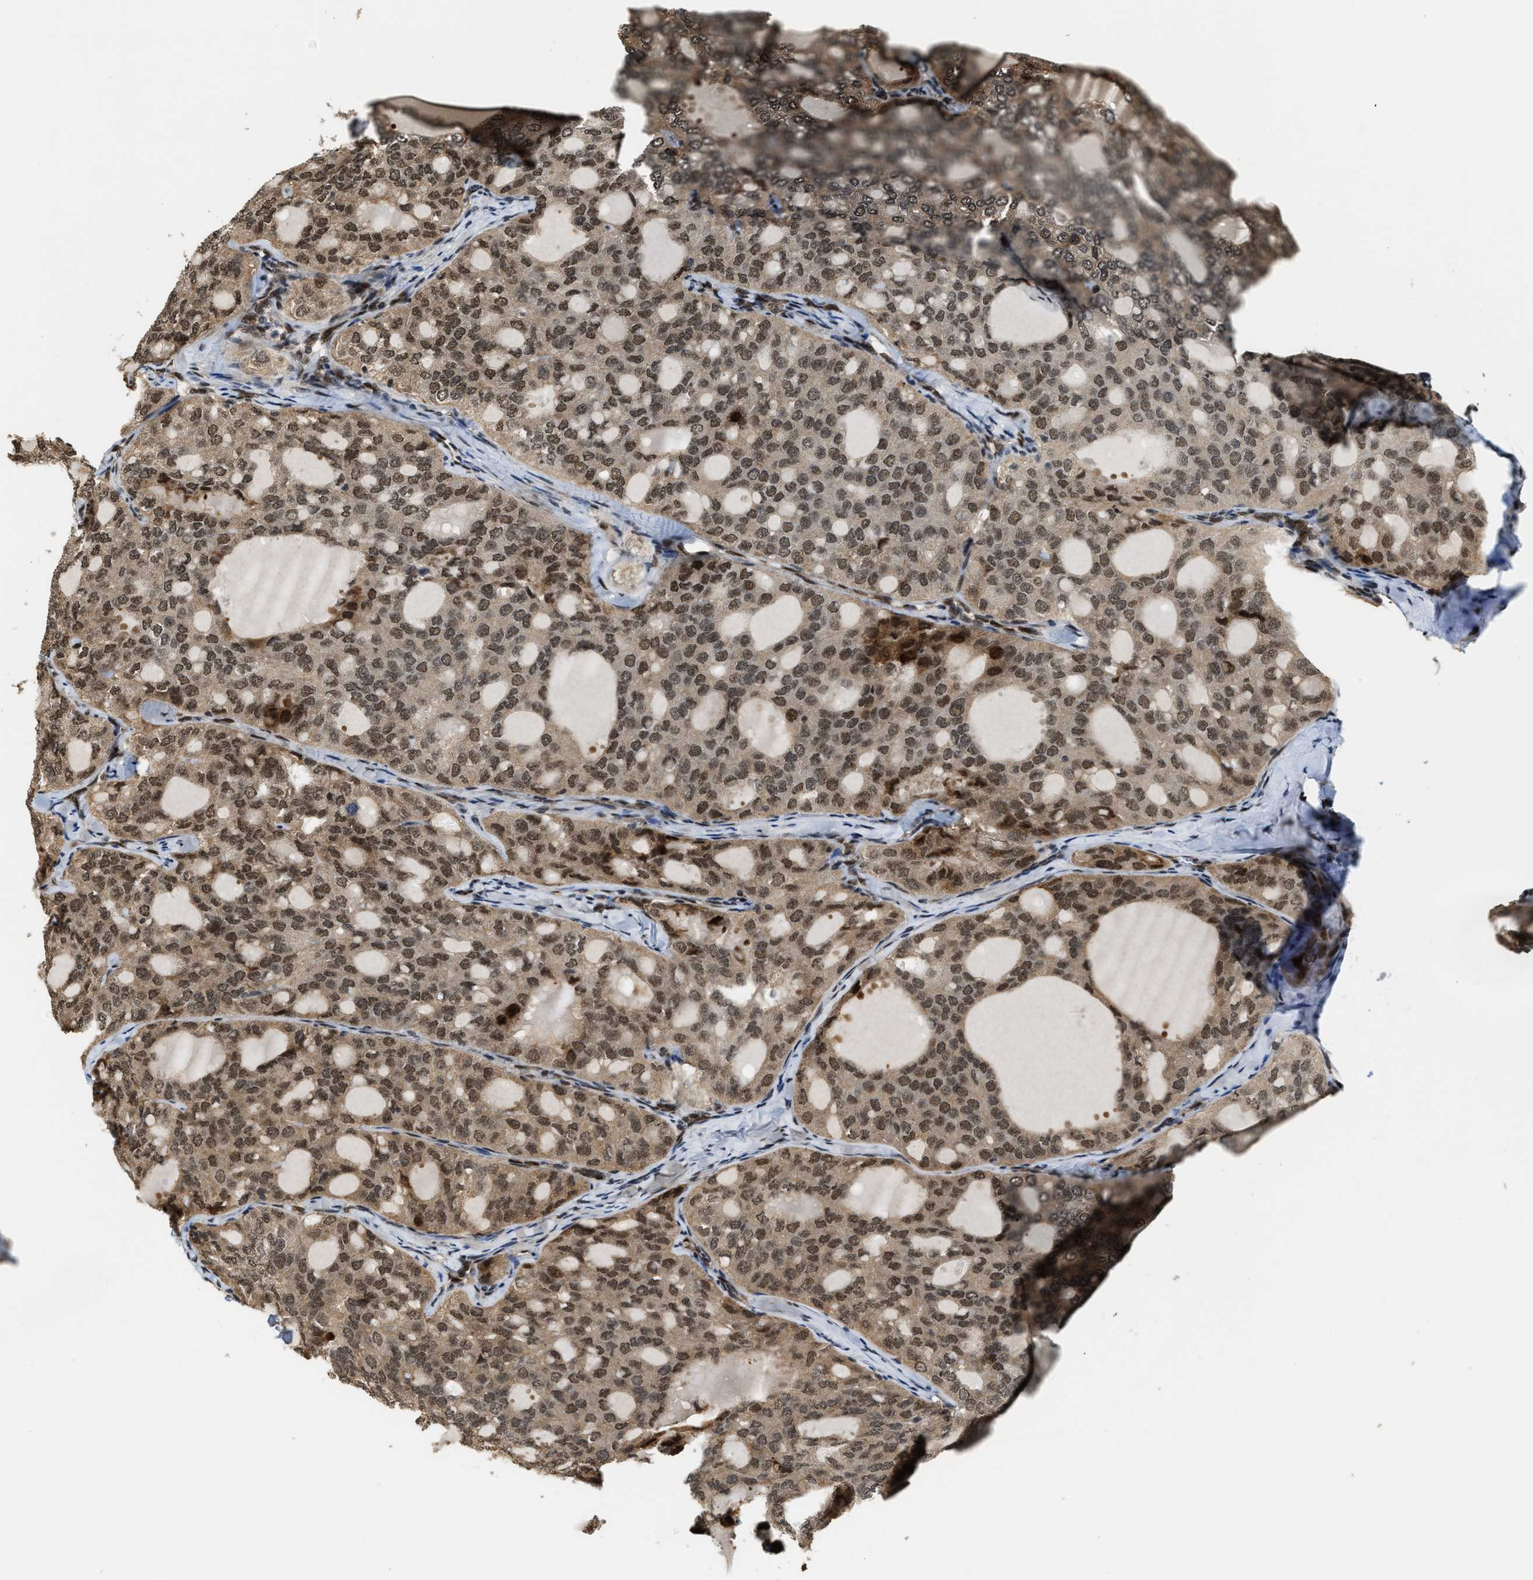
{"staining": {"intensity": "moderate", "quantity": ">75%", "location": "cytoplasmic/membranous,nuclear"}, "tissue": "thyroid cancer", "cell_type": "Tumor cells", "image_type": "cancer", "snomed": [{"axis": "morphology", "description": "Follicular adenoma carcinoma, NOS"}, {"axis": "topography", "description": "Thyroid gland"}], "caption": "An immunohistochemistry image of tumor tissue is shown. Protein staining in brown shows moderate cytoplasmic/membranous and nuclear positivity in thyroid cancer (follicular adenoma carcinoma) within tumor cells. Immunohistochemistry stains the protein of interest in brown and the nuclei are stained blue.", "gene": "SERTAD2", "patient": {"sex": "male", "age": 75}}